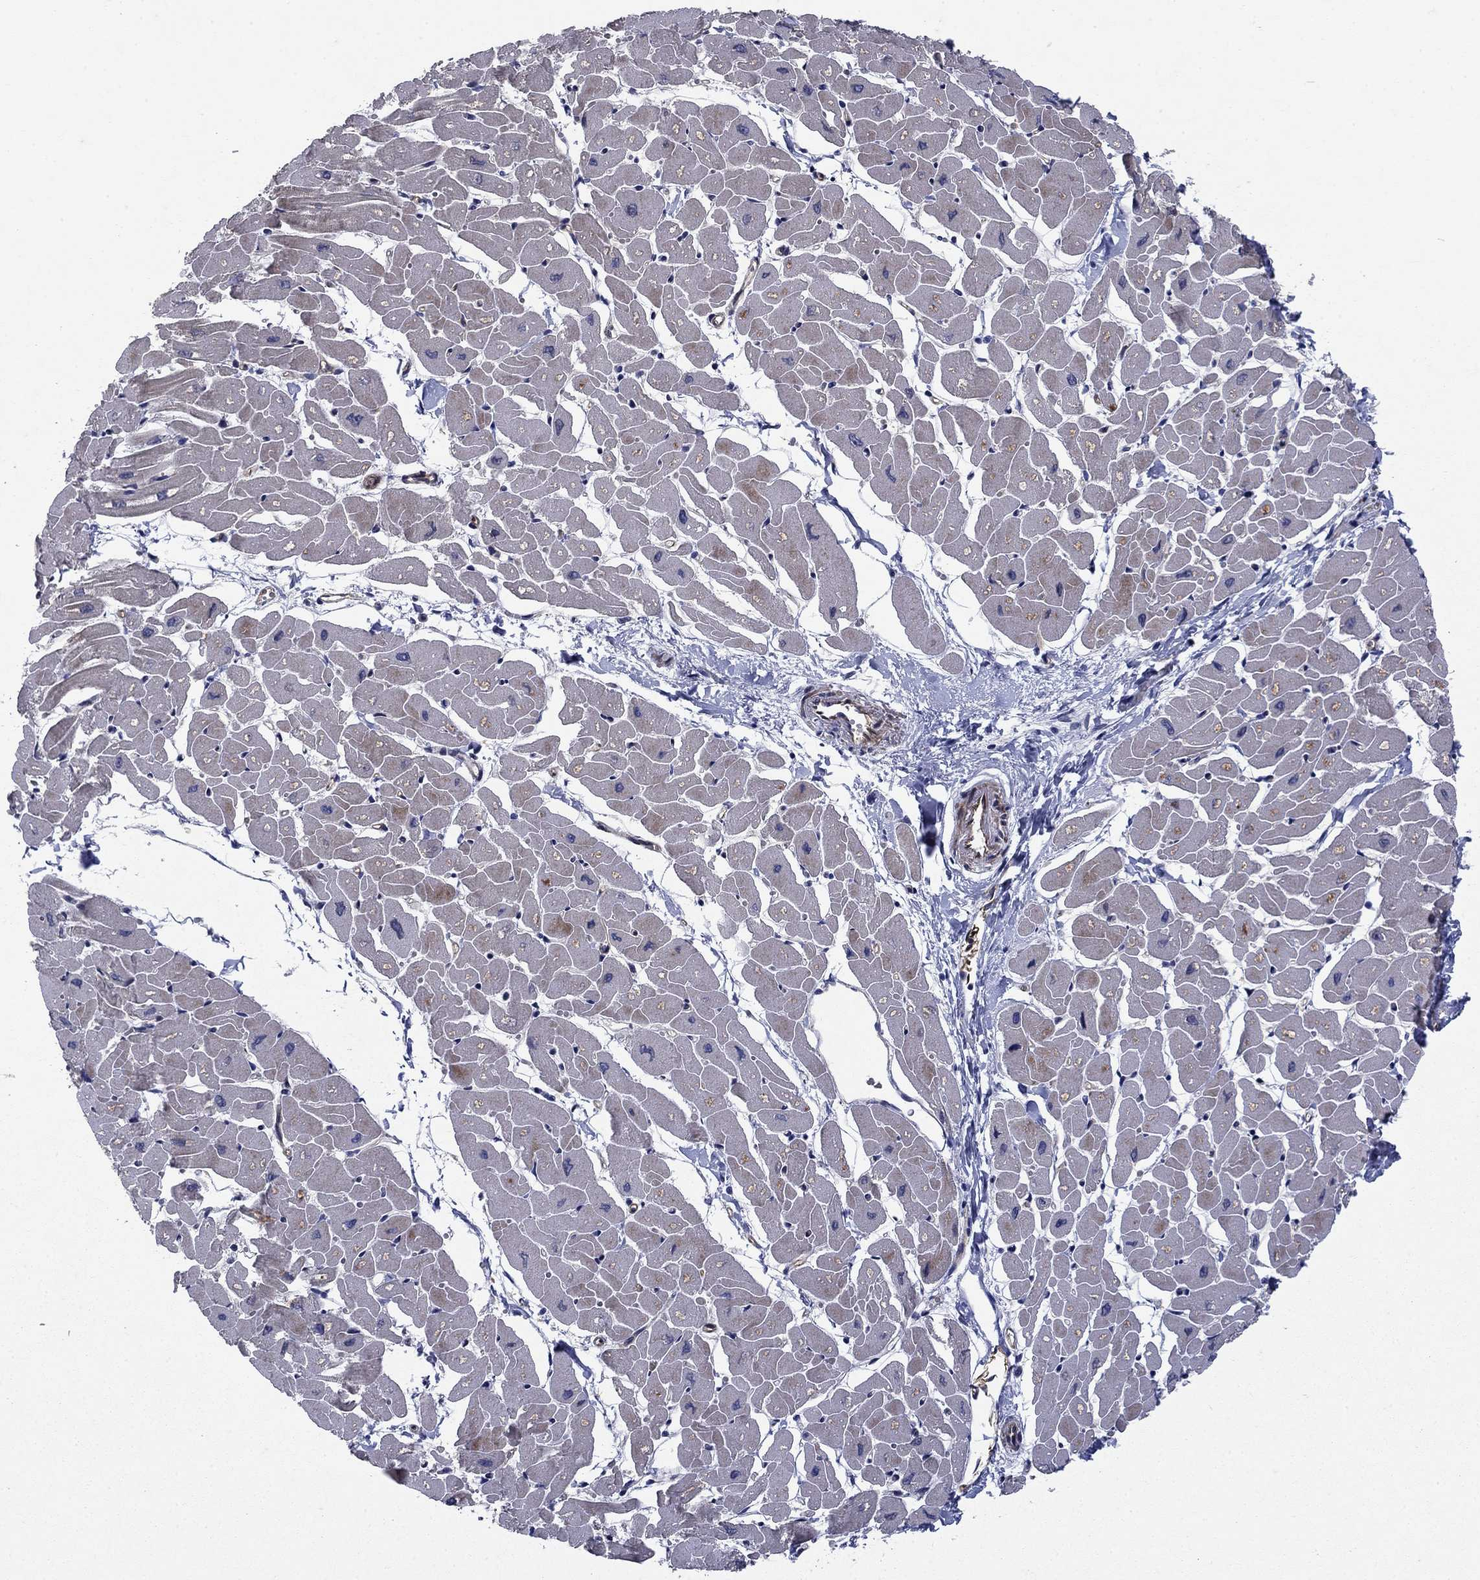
{"staining": {"intensity": "negative", "quantity": "none", "location": "none"}, "tissue": "heart muscle", "cell_type": "Cardiomyocytes", "image_type": "normal", "snomed": [{"axis": "morphology", "description": "Normal tissue, NOS"}, {"axis": "topography", "description": "Heart"}], "caption": "Immunohistochemical staining of benign heart muscle demonstrates no significant positivity in cardiomyocytes.", "gene": "SLC7A1", "patient": {"sex": "male", "age": 57}}